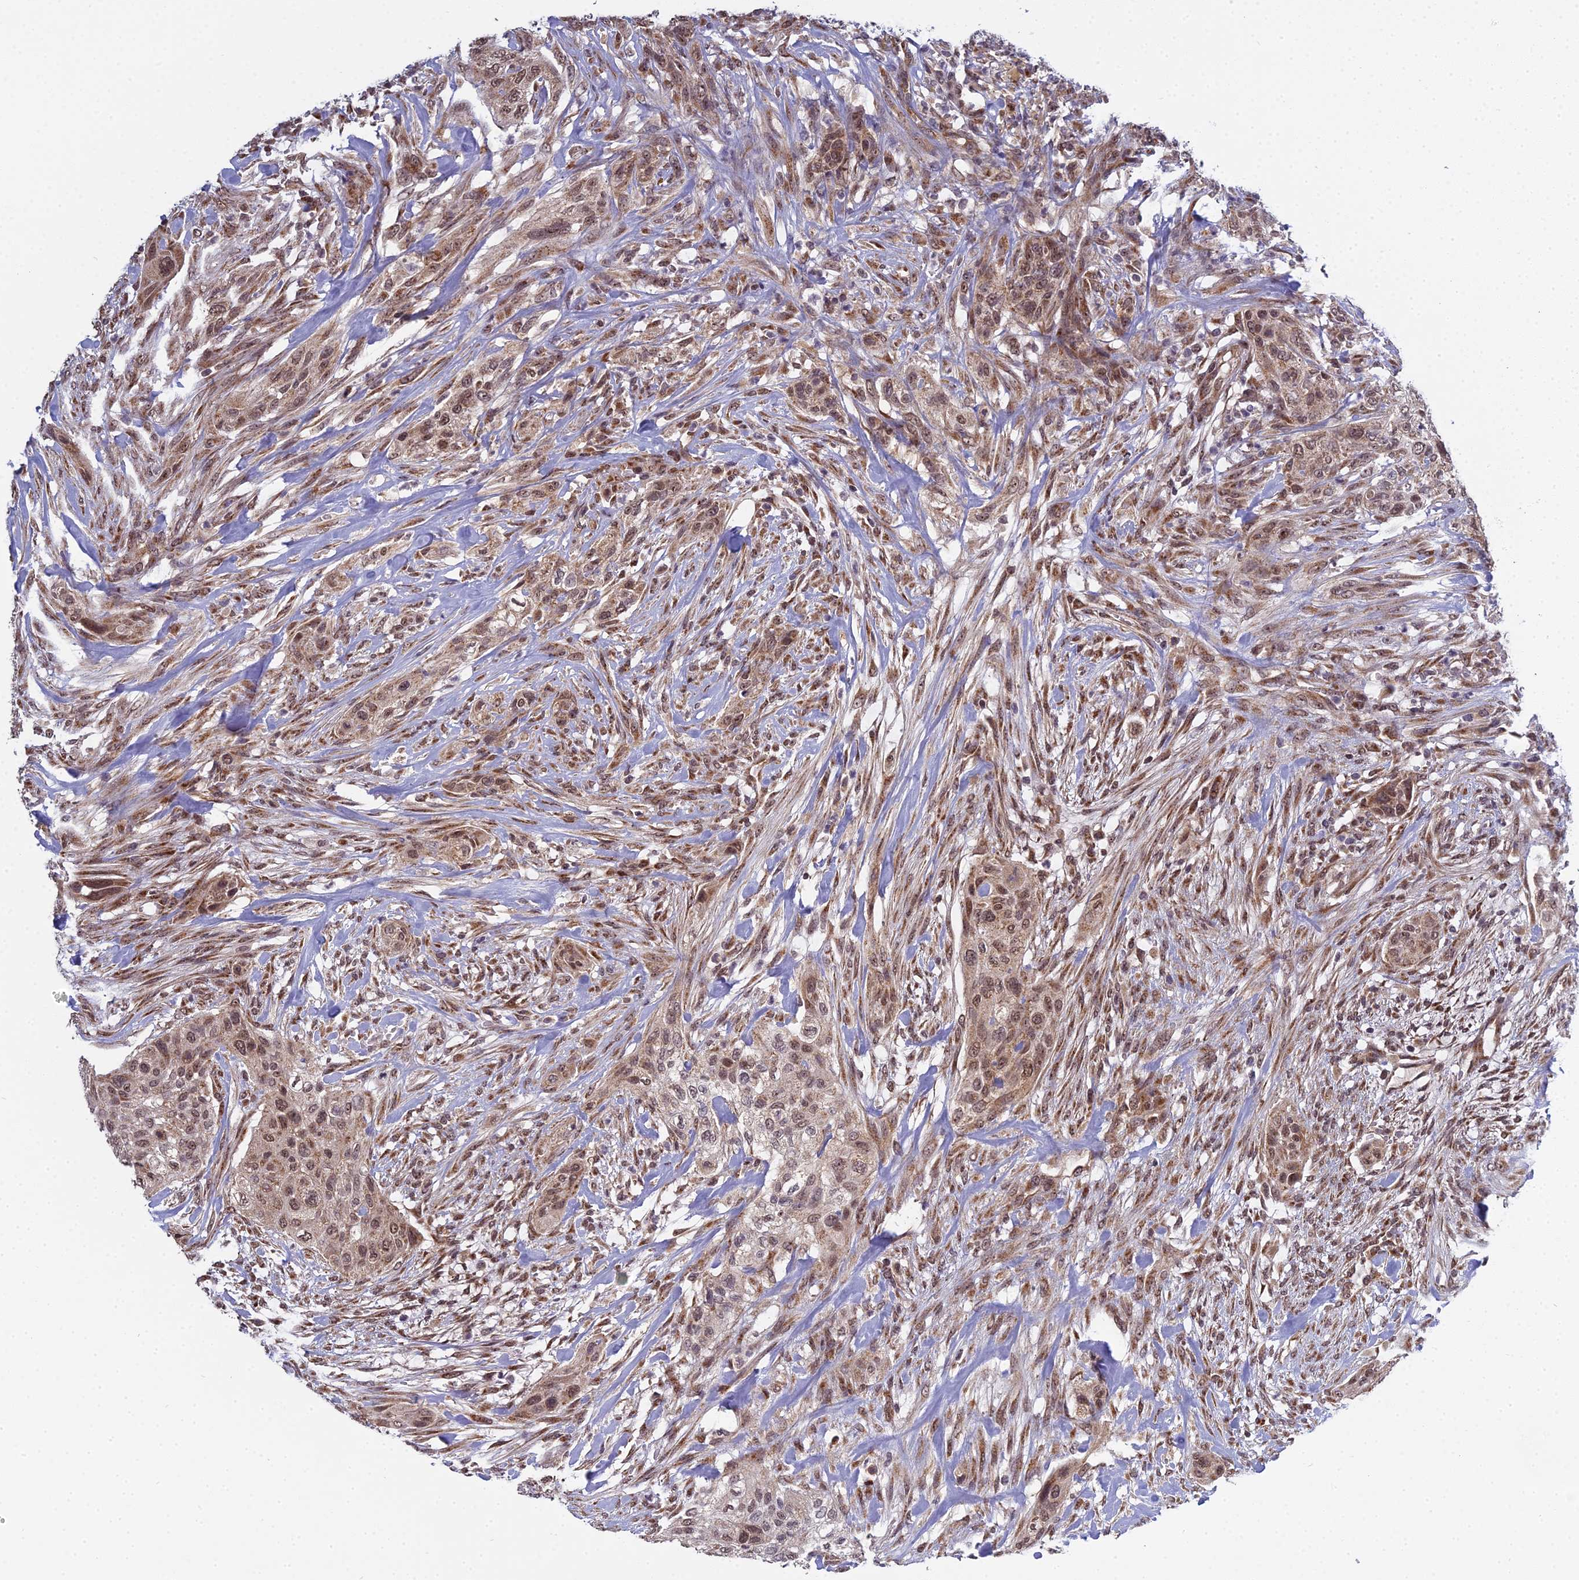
{"staining": {"intensity": "moderate", "quantity": ">75%", "location": "cytoplasmic/membranous,nuclear"}, "tissue": "urothelial cancer", "cell_type": "Tumor cells", "image_type": "cancer", "snomed": [{"axis": "morphology", "description": "Urothelial carcinoma, High grade"}, {"axis": "topography", "description": "Urinary bladder"}], "caption": "An image showing moderate cytoplasmic/membranous and nuclear expression in about >75% of tumor cells in urothelial carcinoma (high-grade), as visualized by brown immunohistochemical staining.", "gene": "MEOX1", "patient": {"sex": "male", "age": 35}}